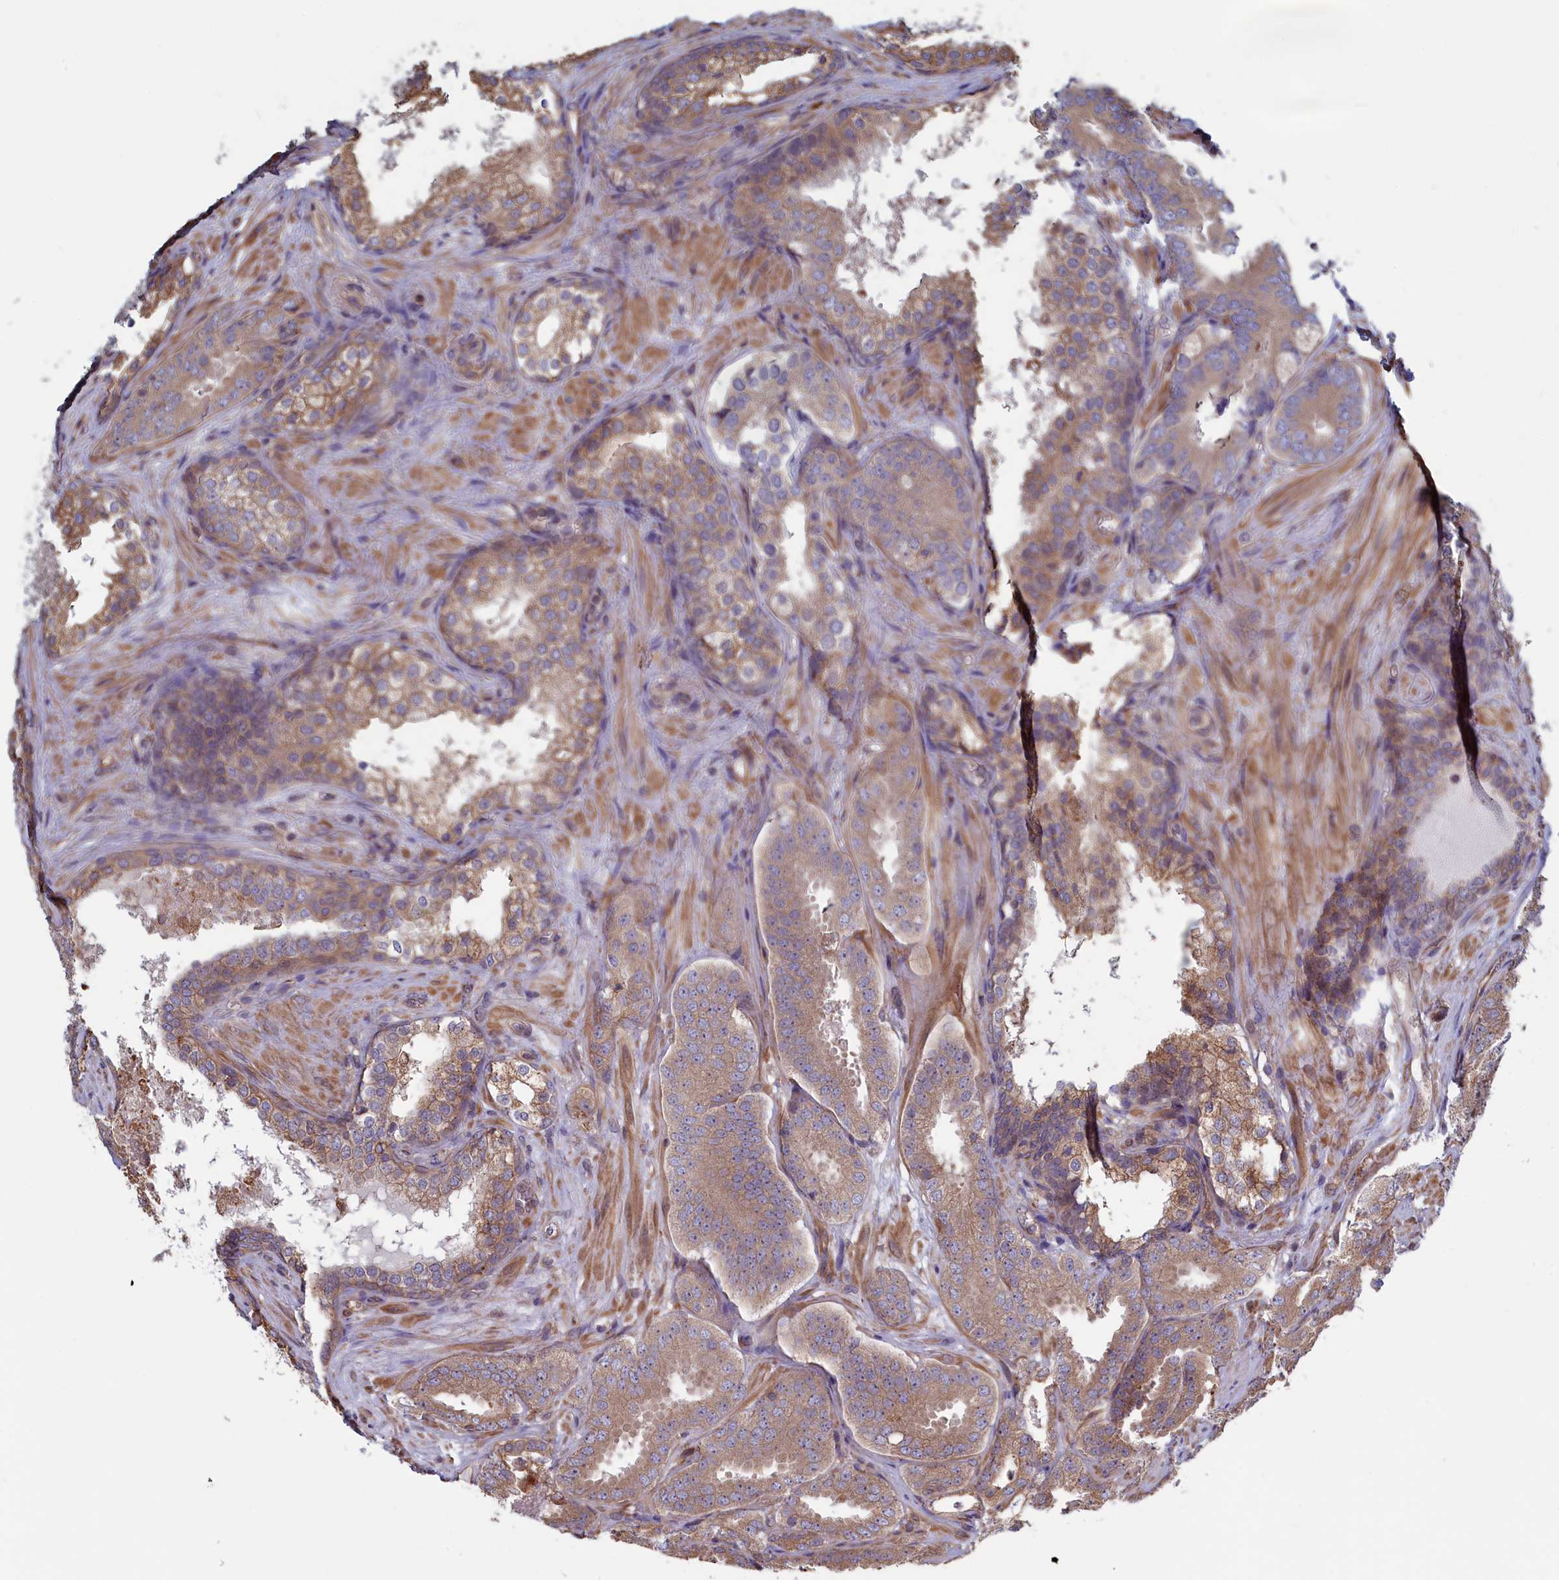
{"staining": {"intensity": "moderate", "quantity": ">75%", "location": "cytoplasmic/membranous"}, "tissue": "prostate cancer", "cell_type": "Tumor cells", "image_type": "cancer", "snomed": [{"axis": "morphology", "description": "Adenocarcinoma, High grade"}, {"axis": "topography", "description": "Prostate"}], "caption": "The immunohistochemical stain labels moderate cytoplasmic/membranous staining in tumor cells of prostate cancer (high-grade adenocarcinoma) tissue.", "gene": "RILPL1", "patient": {"sex": "male", "age": 63}}